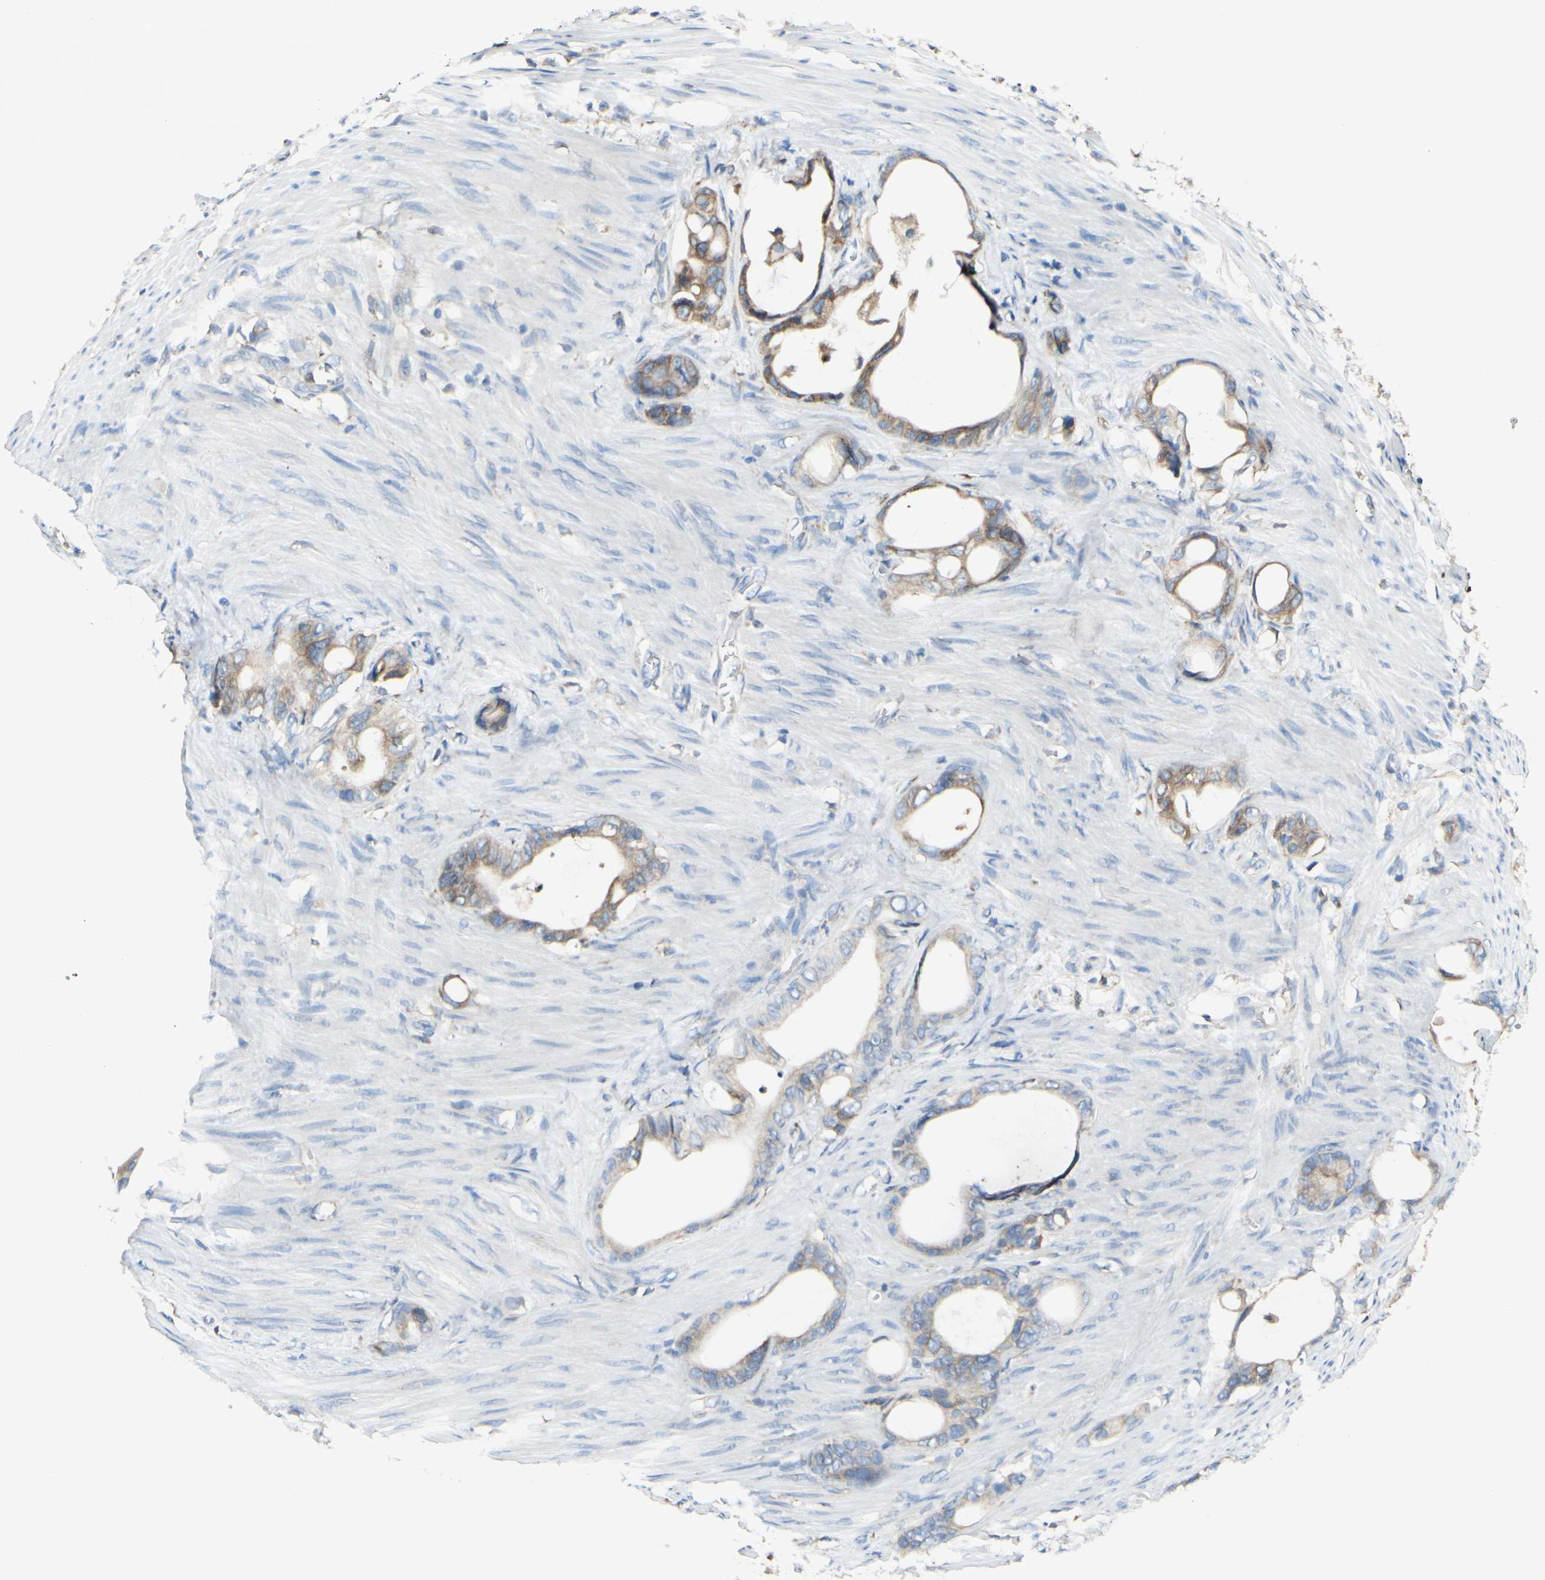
{"staining": {"intensity": "weak", "quantity": ">75%", "location": "cytoplasmic/membranous"}, "tissue": "stomach cancer", "cell_type": "Tumor cells", "image_type": "cancer", "snomed": [{"axis": "morphology", "description": "Adenocarcinoma, NOS"}, {"axis": "topography", "description": "Stomach"}], "caption": "Stomach cancer (adenocarcinoma) tissue shows weak cytoplasmic/membranous positivity in about >75% of tumor cells", "gene": "DNAJB11", "patient": {"sex": "female", "age": 75}}